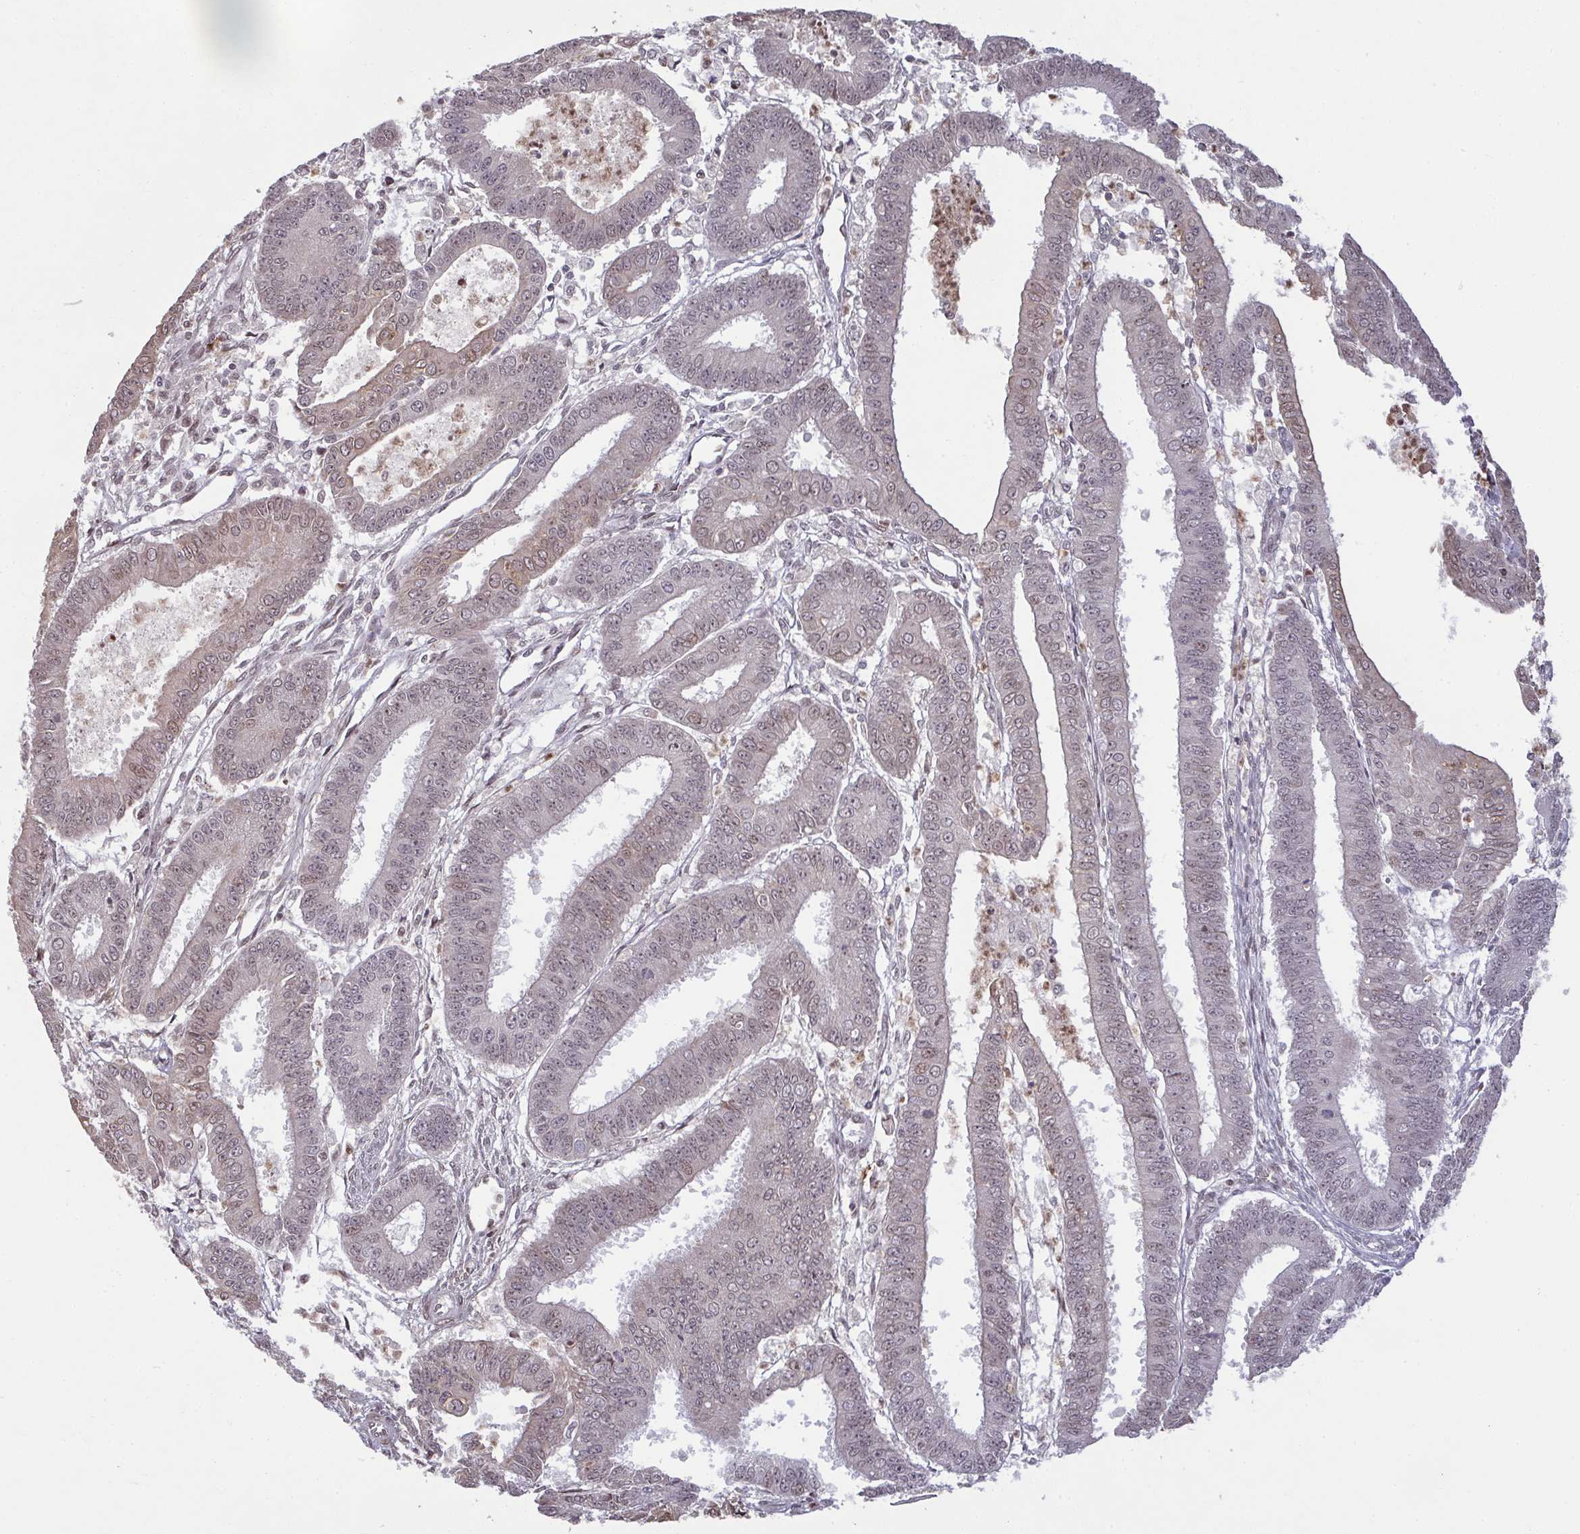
{"staining": {"intensity": "weak", "quantity": "<25%", "location": "nuclear"}, "tissue": "endometrial cancer", "cell_type": "Tumor cells", "image_type": "cancer", "snomed": [{"axis": "morphology", "description": "Adenocarcinoma, NOS"}, {"axis": "topography", "description": "Endometrium"}], "caption": "Immunohistochemistry micrograph of human endometrial cancer (adenocarcinoma) stained for a protein (brown), which displays no positivity in tumor cells. (DAB immunohistochemistry (IHC), high magnification).", "gene": "UXT", "patient": {"sex": "female", "age": 73}}